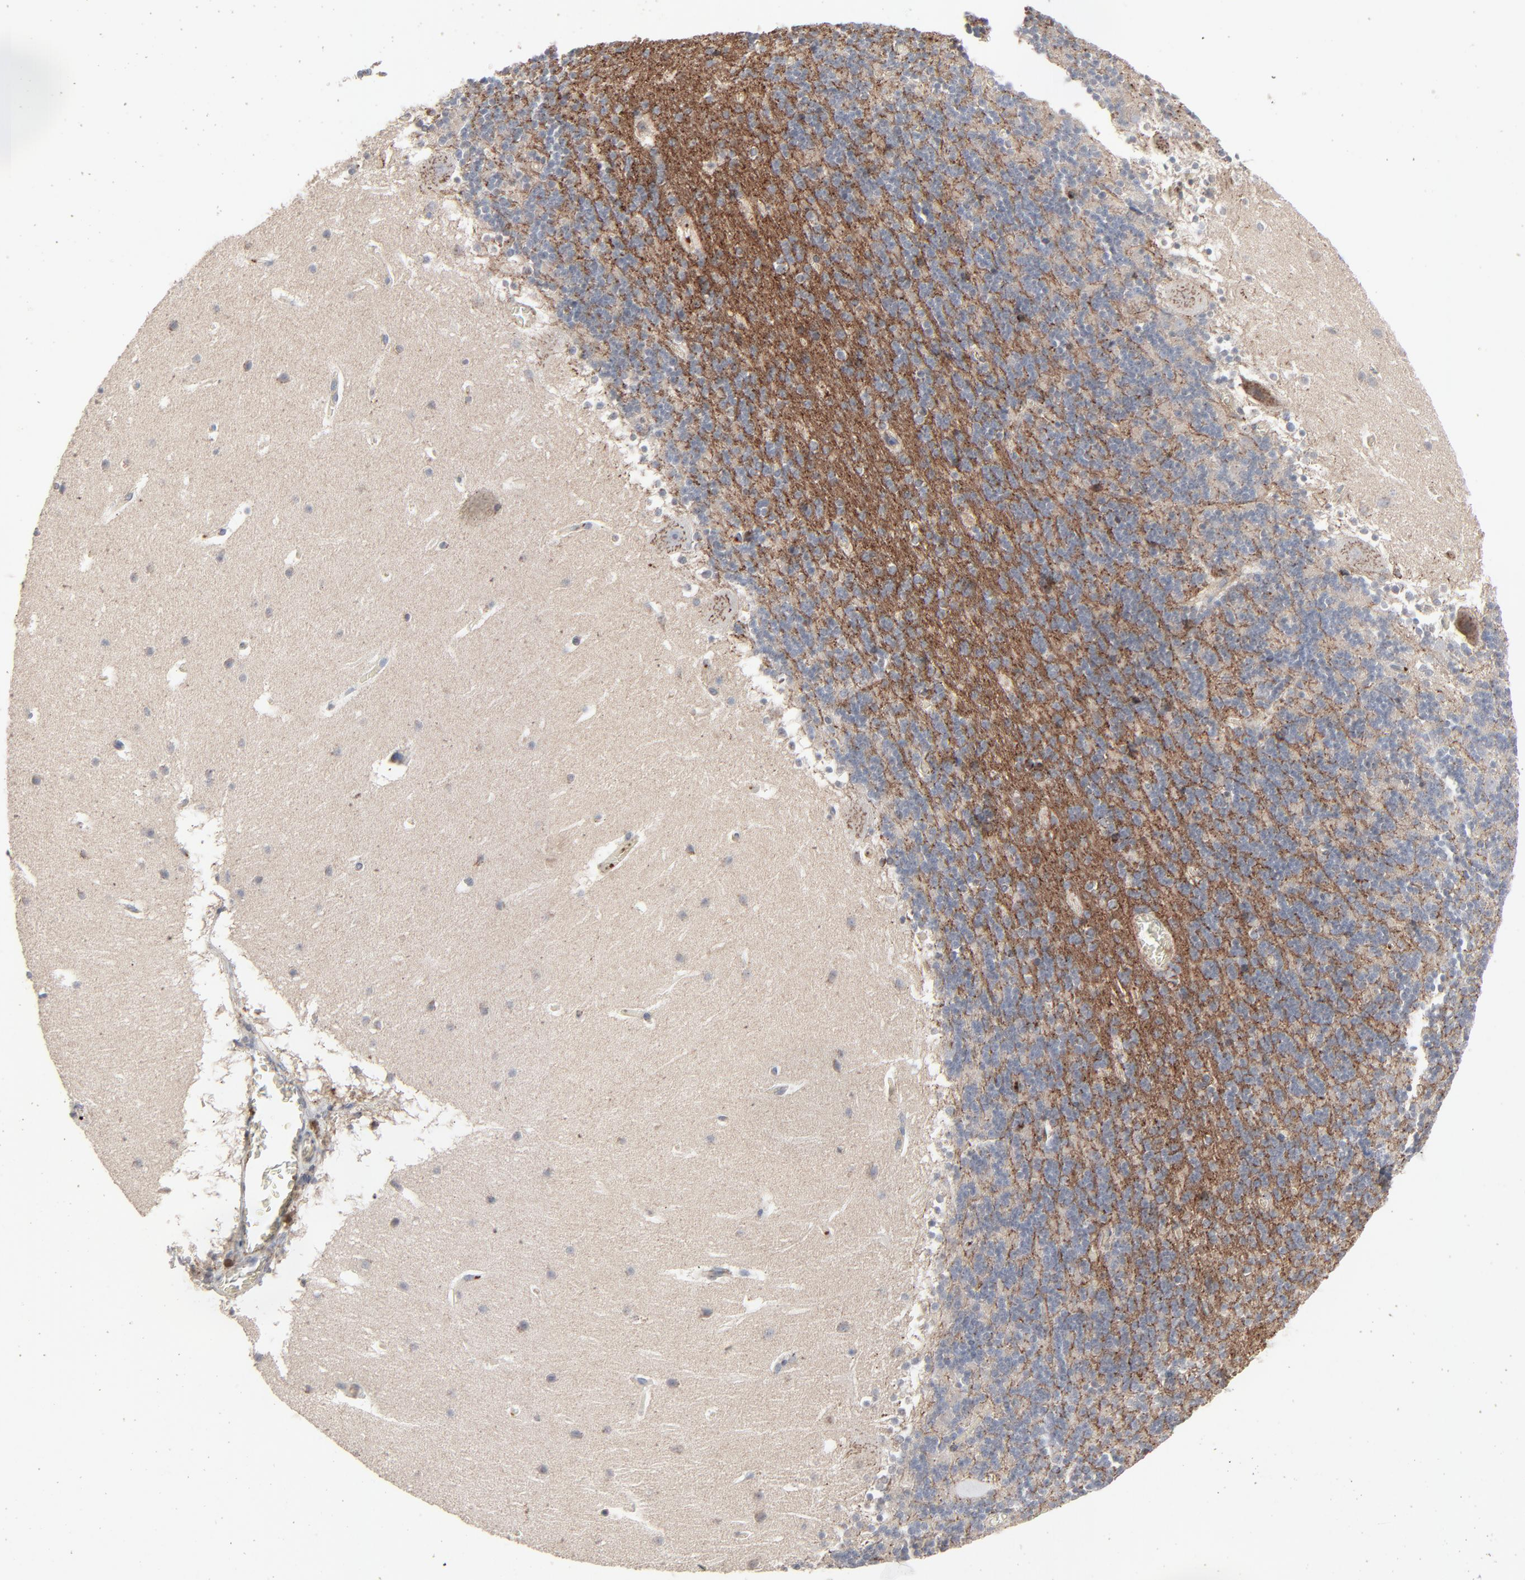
{"staining": {"intensity": "negative", "quantity": "none", "location": "none"}, "tissue": "cerebellum", "cell_type": "Cells in granular layer", "image_type": "normal", "snomed": [{"axis": "morphology", "description": "Normal tissue, NOS"}, {"axis": "topography", "description": "Cerebellum"}], "caption": "Immunohistochemistry (IHC) photomicrograph of normal cerebellum stained for a protein (brown), which reveals no positivity in cells in granular layer.", "gene": "JAM3", "patient": {"sex": "male", "age": 45}}